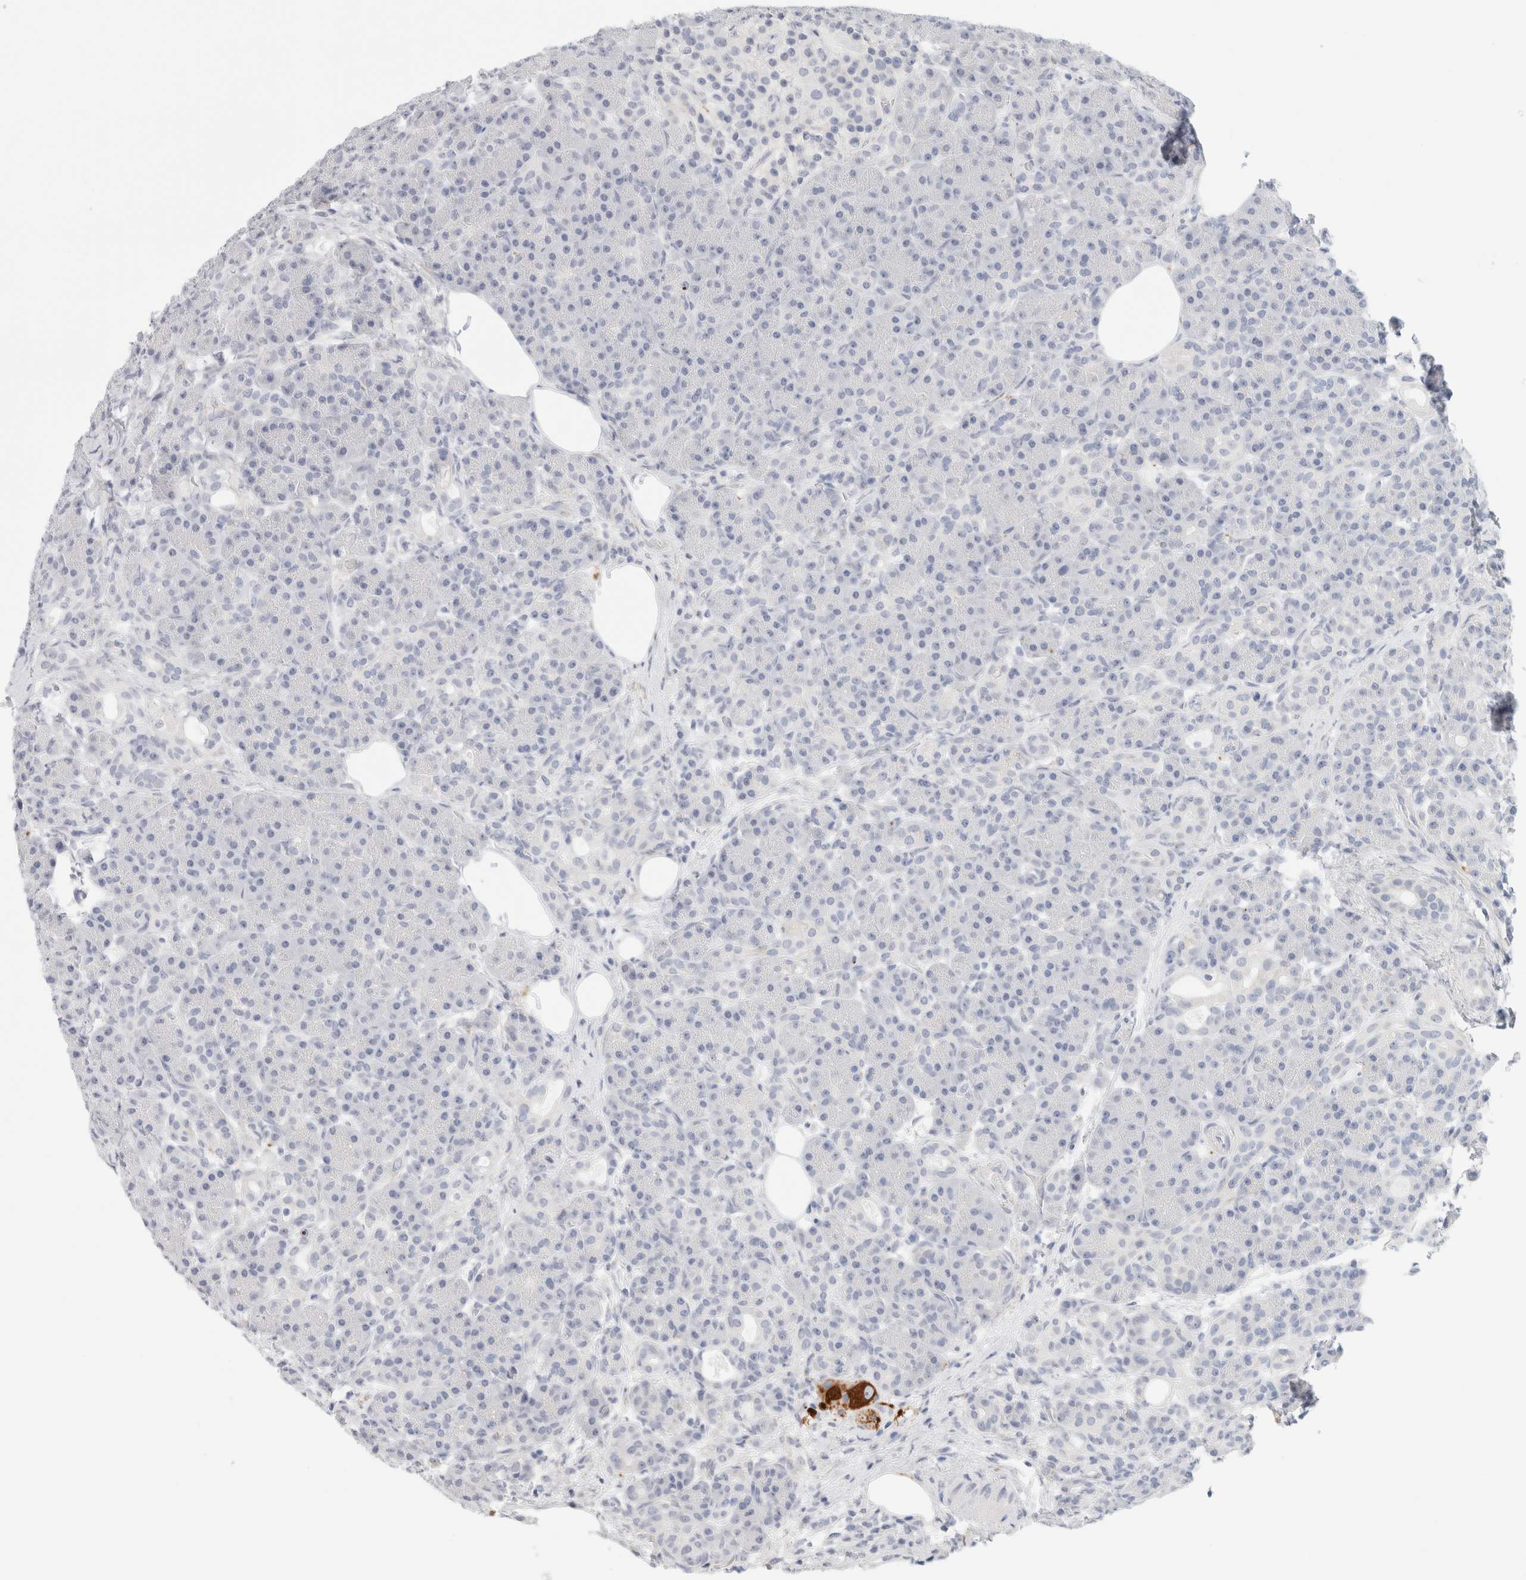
{"staining": {"intensity": "negative", "quantity": "none", "location": "none"}, "tissue": "pancreas", "cell_type": "Exocrine glandular cells", "image_type": "normal", "snomed": [{"axis": "morphology", "description": "Normal tissue, NOS"}, {"axis": "topography", "description": "Pancreas"}], "caption": "Immunohistochemistry image of unremarkable pancreas: human pancreas stained with DAB shows no significant protein expression in exocrine glandular cells.", "gene": "RTN4", "patient": {"sex": "male", "age": 63}}